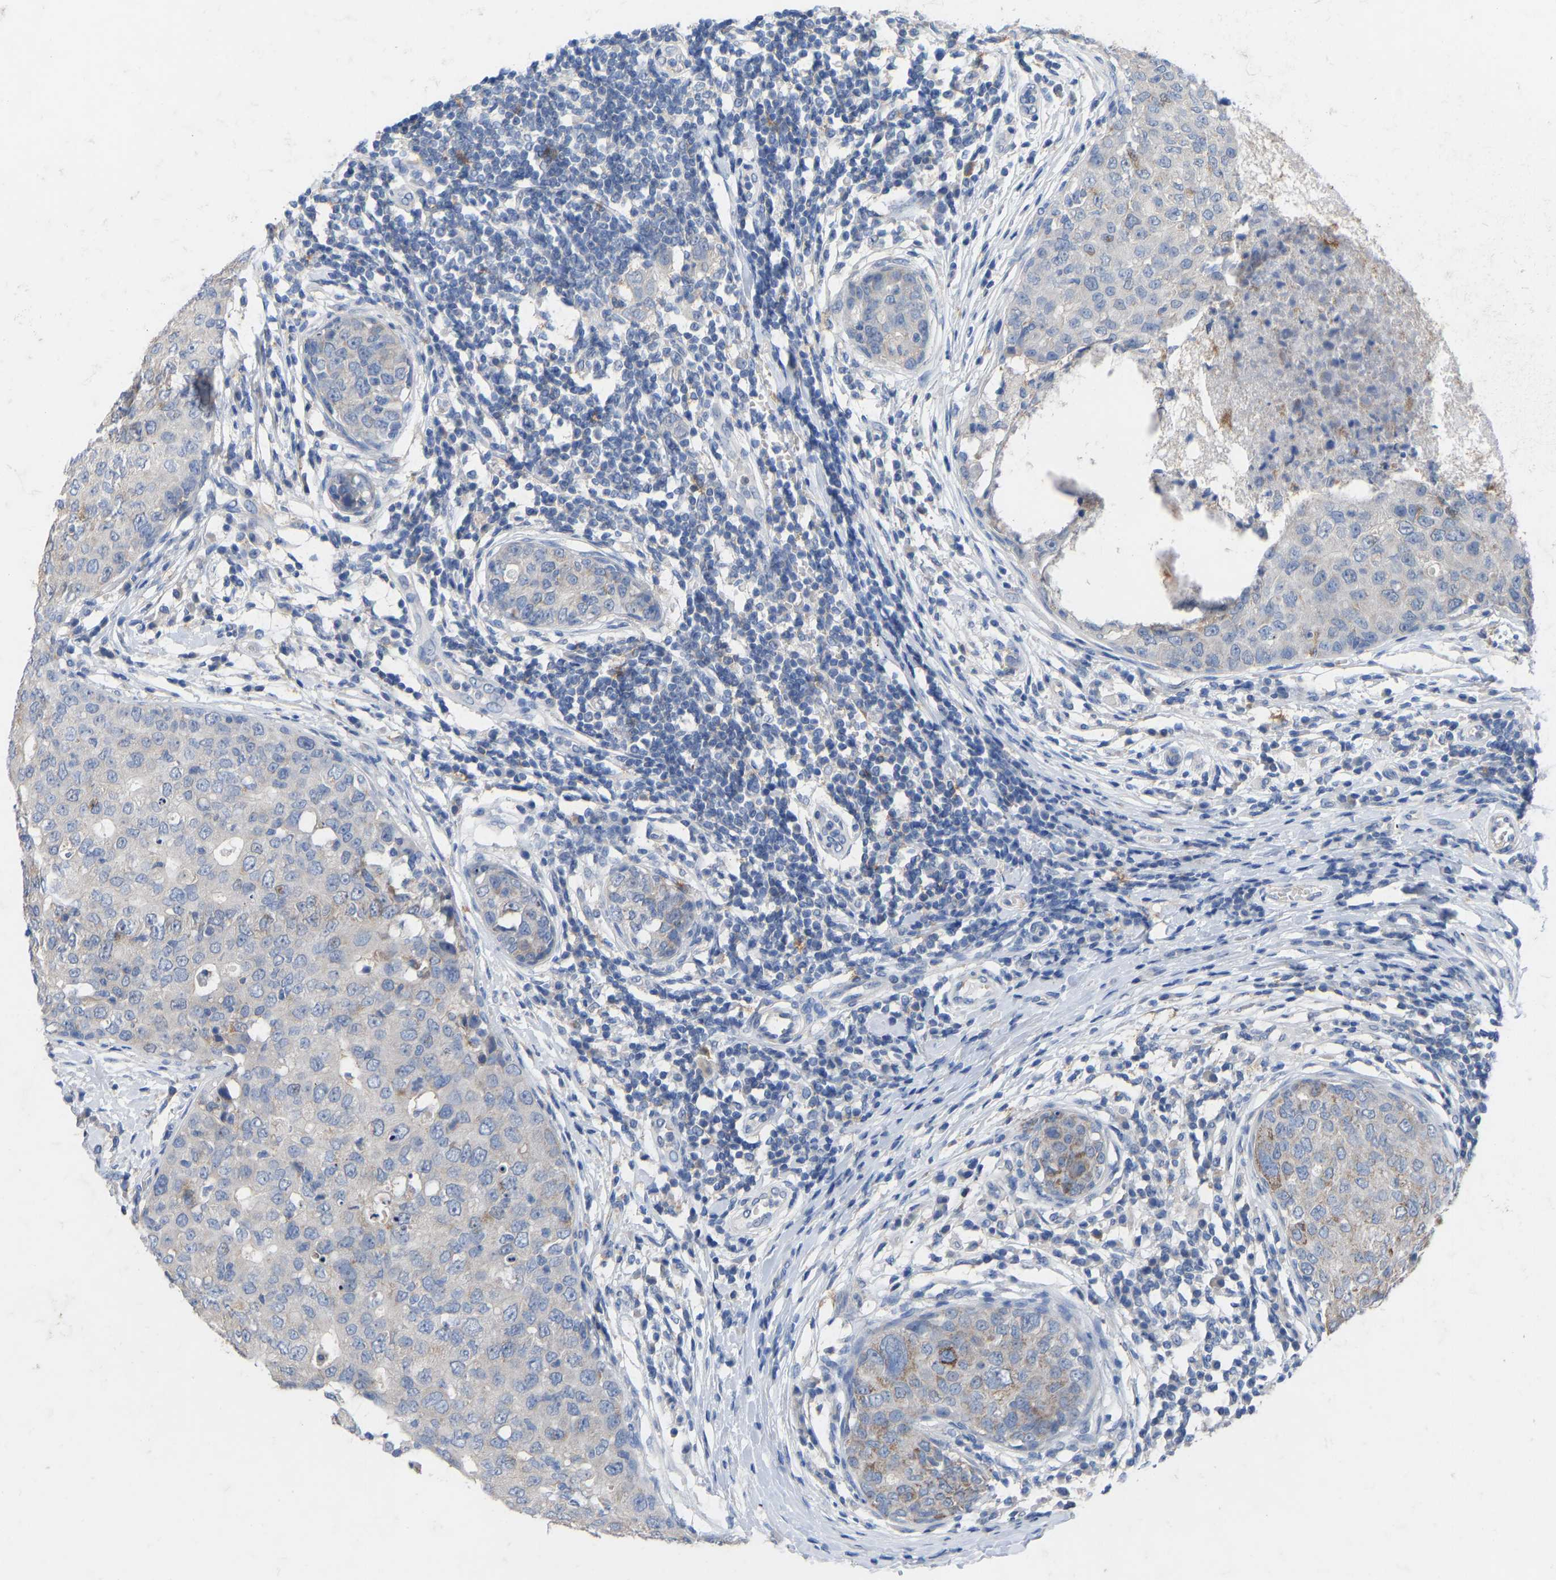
{"staining": {"intensity": "moderate", "quantity": "<25%", "location": "cytoplasmic/membranous"}, "tissue": "breast cancer", "cell_type": "Tumor cells", "image_type": "cancer", "snomed": [{"axis": "morphology", "description": "Duct carcinoma"}, {"axis": "topography", "description": "Breast"}], "caption": "This is a micrograph of immunohistochemistry (IHC) staining of breast infiltrating ductal carcinoma, which shows moderate positivity in the cytoplasmic/membranous of tumor cells.", "gene": "OLIG2", "patient": {"sex": "female", "age": 27}}